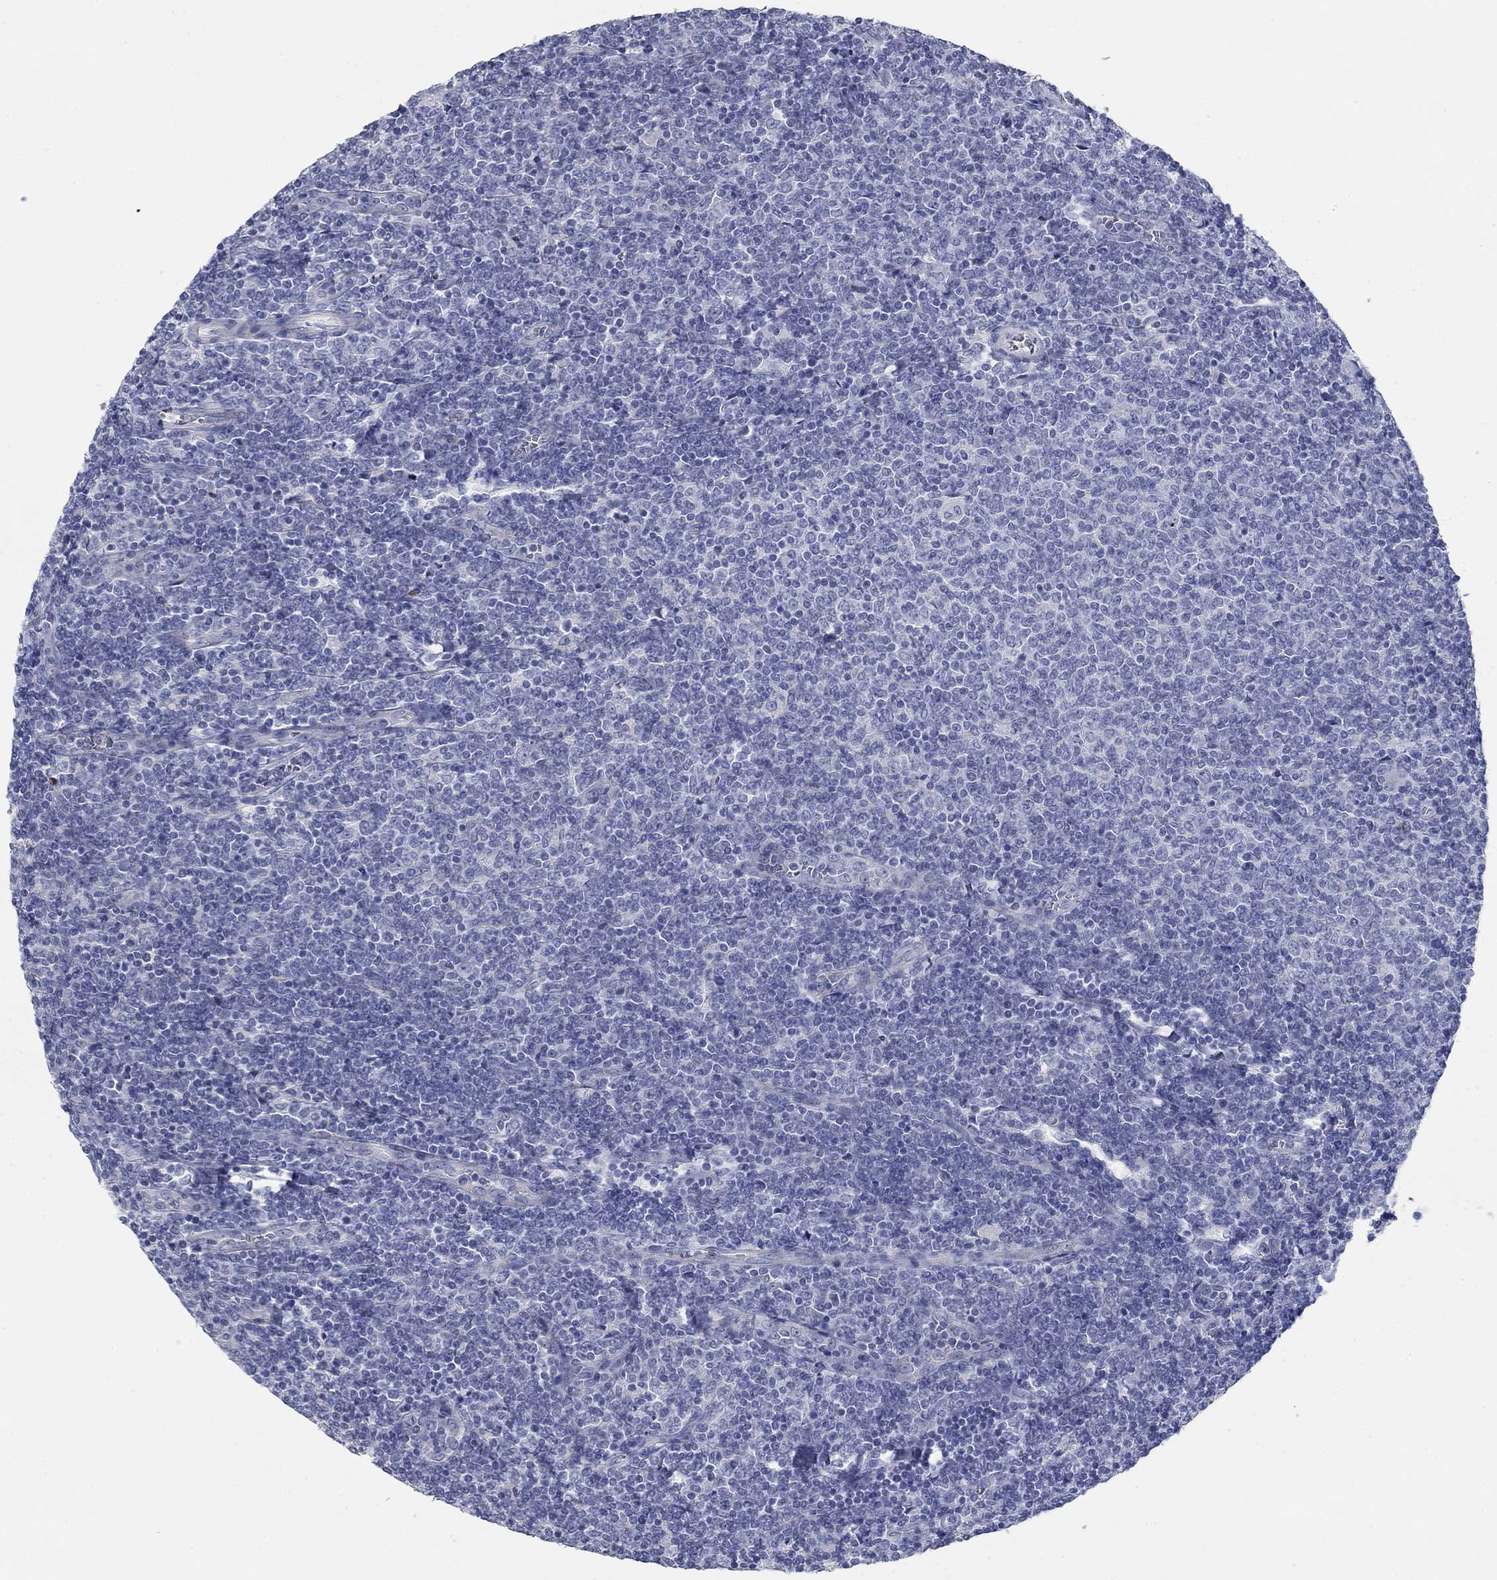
{"staining": {"intensity": "negative", "quantity": "none", "location": "none"}, "tissue": "lymphoma", "cell_type": "Tumor cells", "image_type": "cancer", "snomed": [{"axis": "morphology", "description": "Malignant lymphoma, non-Hodgkin's type, Low grade"}, {"axis": "topography", "description": "Lymph node"}], "caption": "The immunohistochemistry (IHC) micrograph has no significant staining in tumor cells of lymphoma tissue.", "gene": "APOC3", "patient": {"sex": "male", "age": 52}}